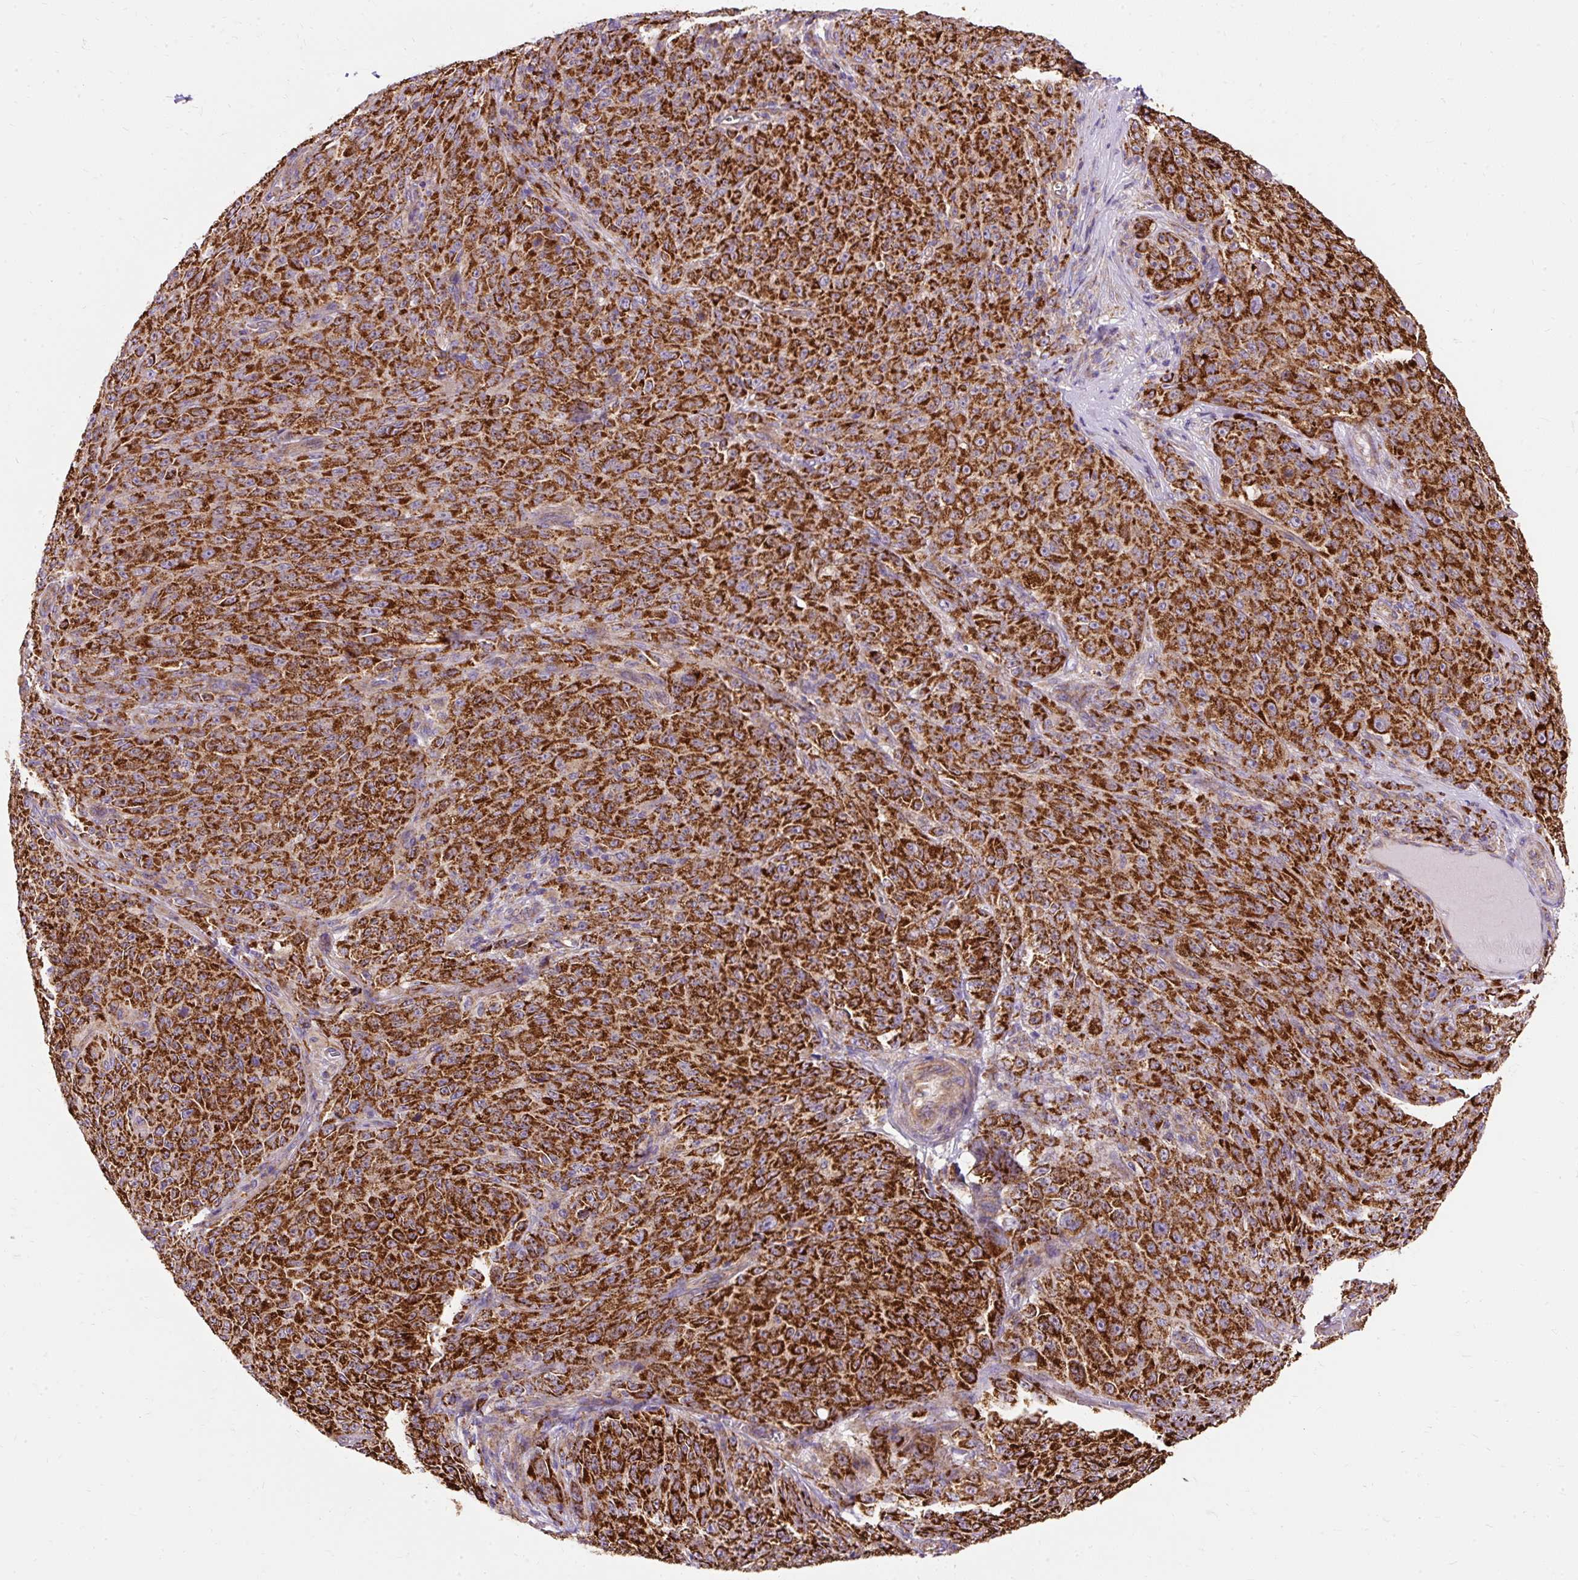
{"staining": {"intensity": "strong", "quantity": ">75%", "location": "cytoplasmic/membranous"}, "tissue": "melanoma", "cell_type": "Tumor cells", "image_type": "cancer", "snomed": [{"axis": "morphology", "description": "Malignant melanoma, NOS"}, {"axis": "topography", "description": "Skin"}], "caption": "A high amount of strong cytoplasmic/membranous staining is present in about >75% of tumor cells in melanoma tissue. The staining was performed using DAB (3,3'-diaminobenzidine), with brown indicating positive protein expression. Nuclei are stained blue with hematoxylin.", "gene": "CEP290", "patient": {"sex": "female", "age": 82}}